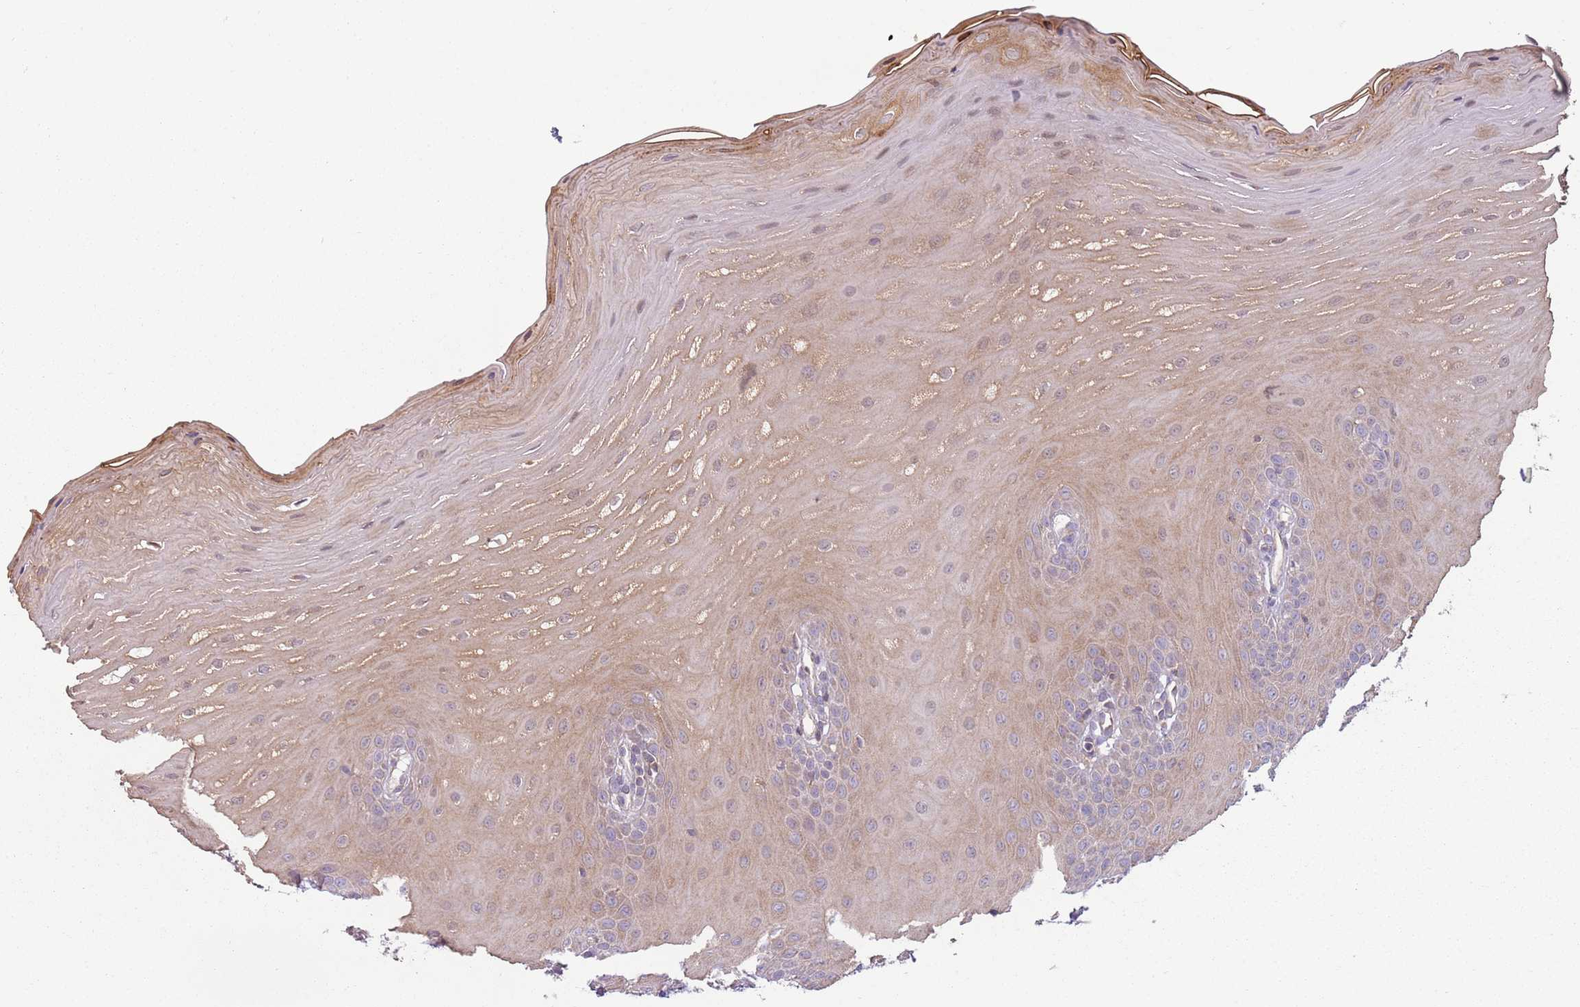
{"staining": {"intensity": "moderate", "quantity": "<25%", "location": "cytoplasmic/membranous"}, "tissue": "oral mucosa", "cell_type": "Squamous epithelial cells", "image_type": "normal", "snomed": [{"axis": "morphology", "description": "Normal tissue, NOS"}, {"axis": "topography", "description": "Oral tissue"}], "caption": "Moderate cytoplasmic/membranous expression for a protein is present in approximately <25% of squamous epithelial cells of unremarkable oral mucosa using immunohistochemistry (IHC).", "gene": "GAS8", "patient": {"sex": "female", "age": 39}}